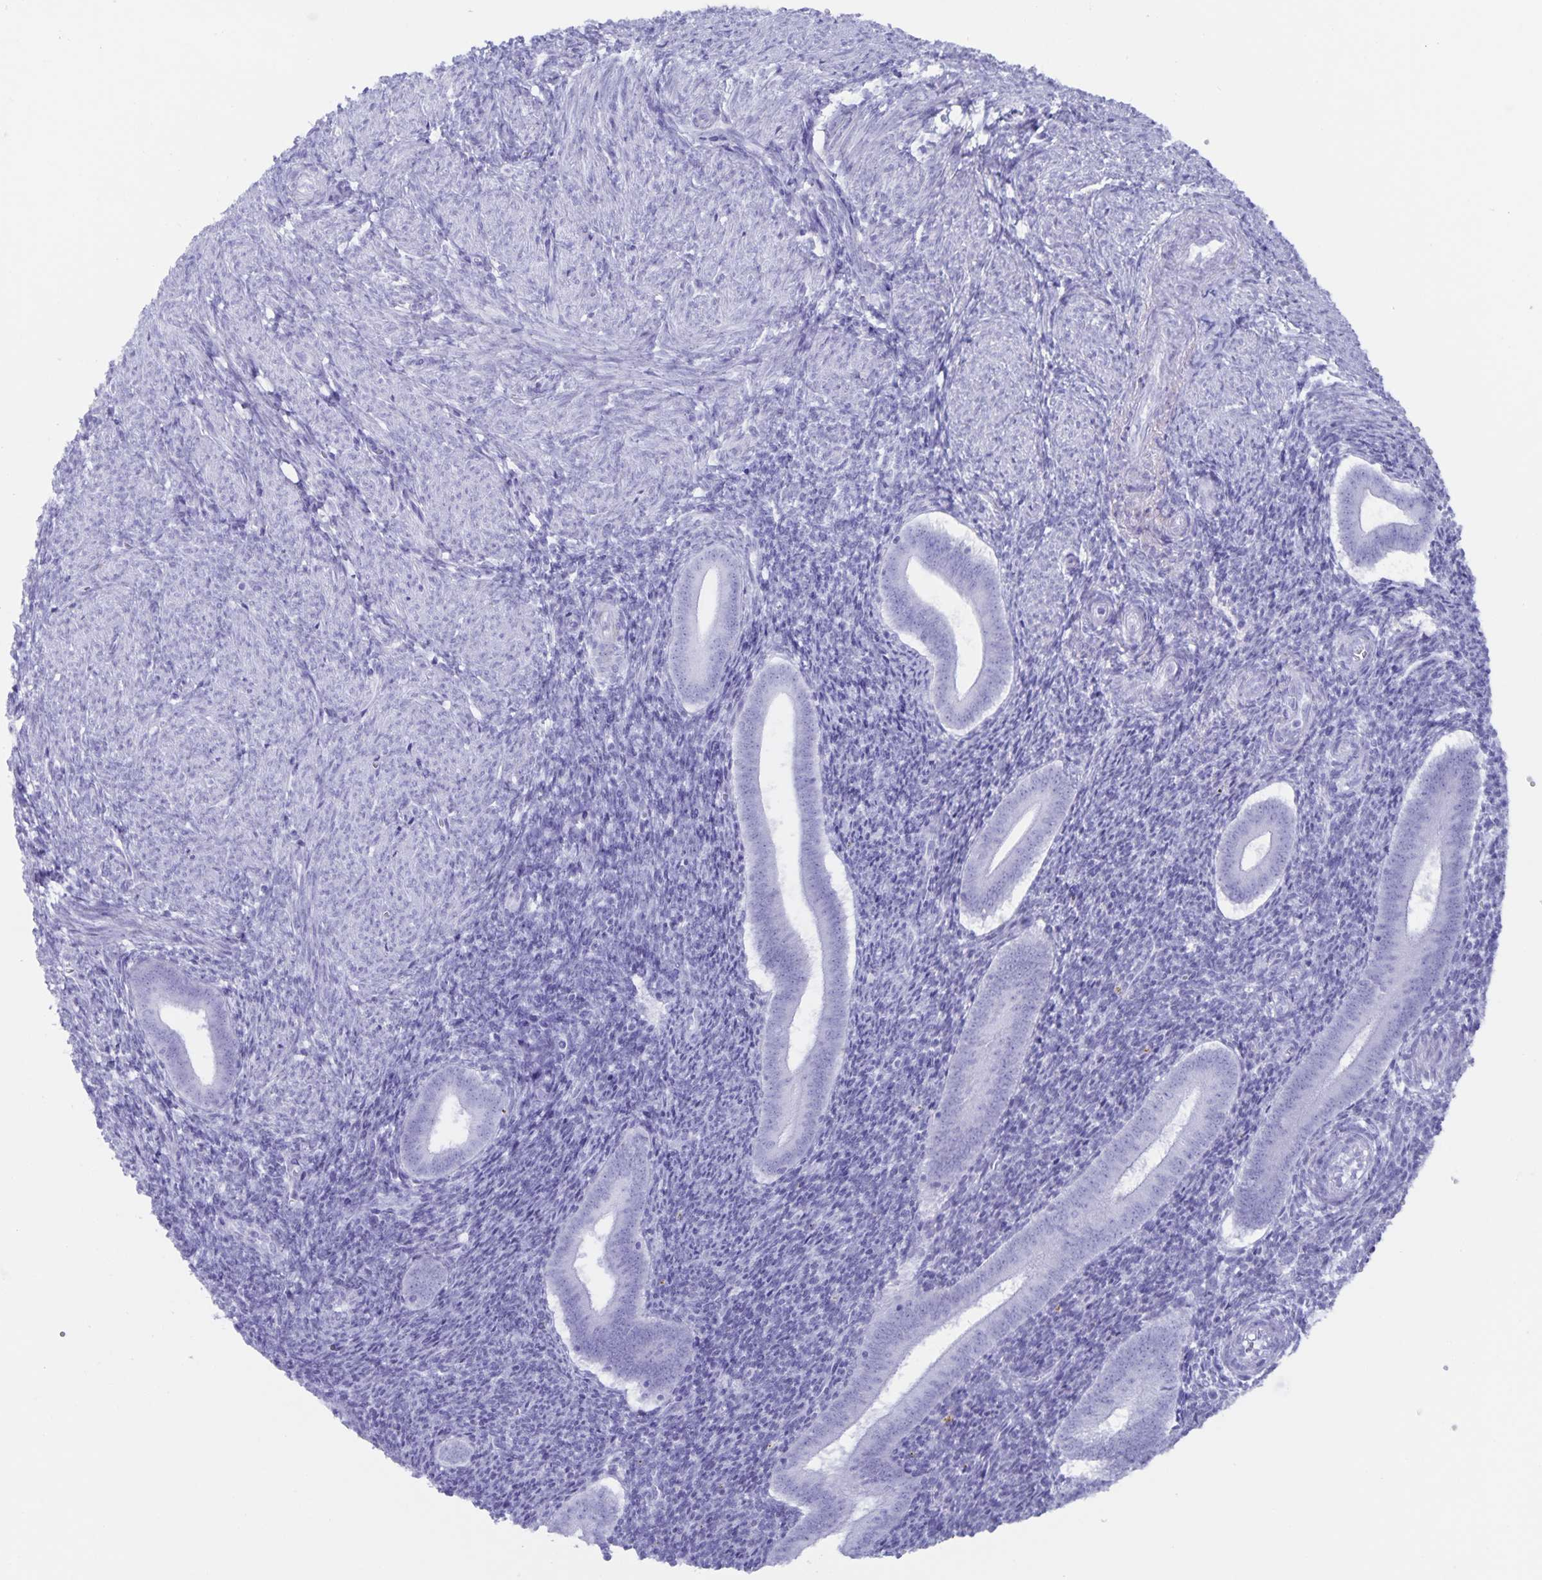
{"staining": {"intensity": "negative", "quantity": "none", "location": "none"}, "tissue": "endometrium", "cell_type": "Cells in endometrial stroma", "image_type": "normal", "snomed": [{"axis": "morphology", "description": "Normal tissue, NOS"}, {"axis": "topography", "description": "Endometrium"}], "caption": "A high-resolution image shows immunohistochemistry (IHC) staining of unremarkable endometrium, which reveals no significant expression in cells in endometrial stroma. (Brightfield microscopy of DAB IHC at high magnification).", "gene": "AQP4", "patient": {"sex": "female", "age": 25}}